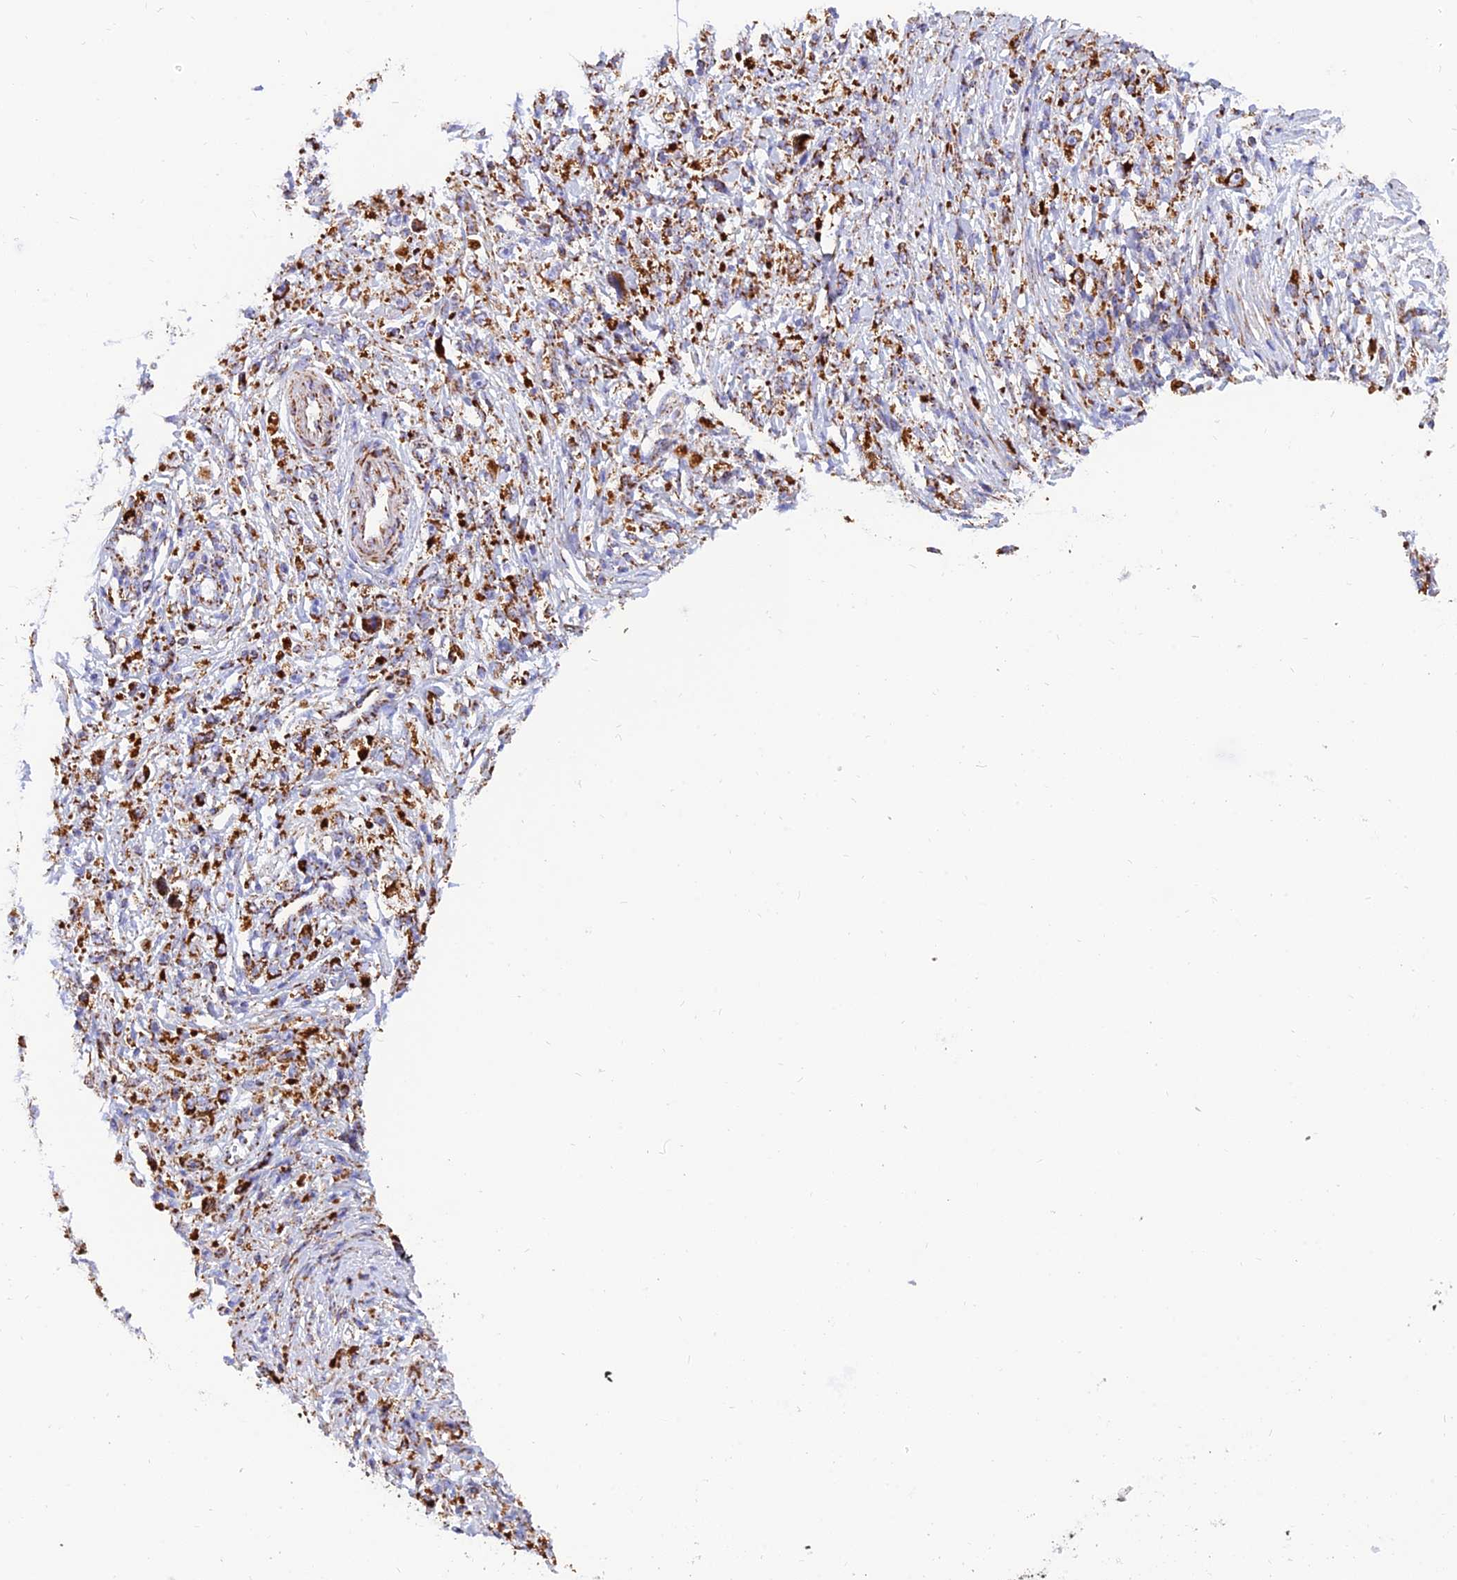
{"staining": {"intensity": "strong", "quantity": ">75%", "location": "cytoplasmic/membranous"}, "tissue": "stomach cancer", "cell_type": "Tumor cells", "image_type": "cancer", "snomed": [{"axis": "morphology", "description": "Adenocarcinoma, NOS"}, {"axis": "topography", "description": "Stomach"}], "caption": "Immunohistochemical staining of stomach cancer shows high levels of strong cytoplasmic/membranous positivity in approximately >75% of tumor cells.", "gene": "NDUFB6", "patient": {"sex": "female", "age": 59}}